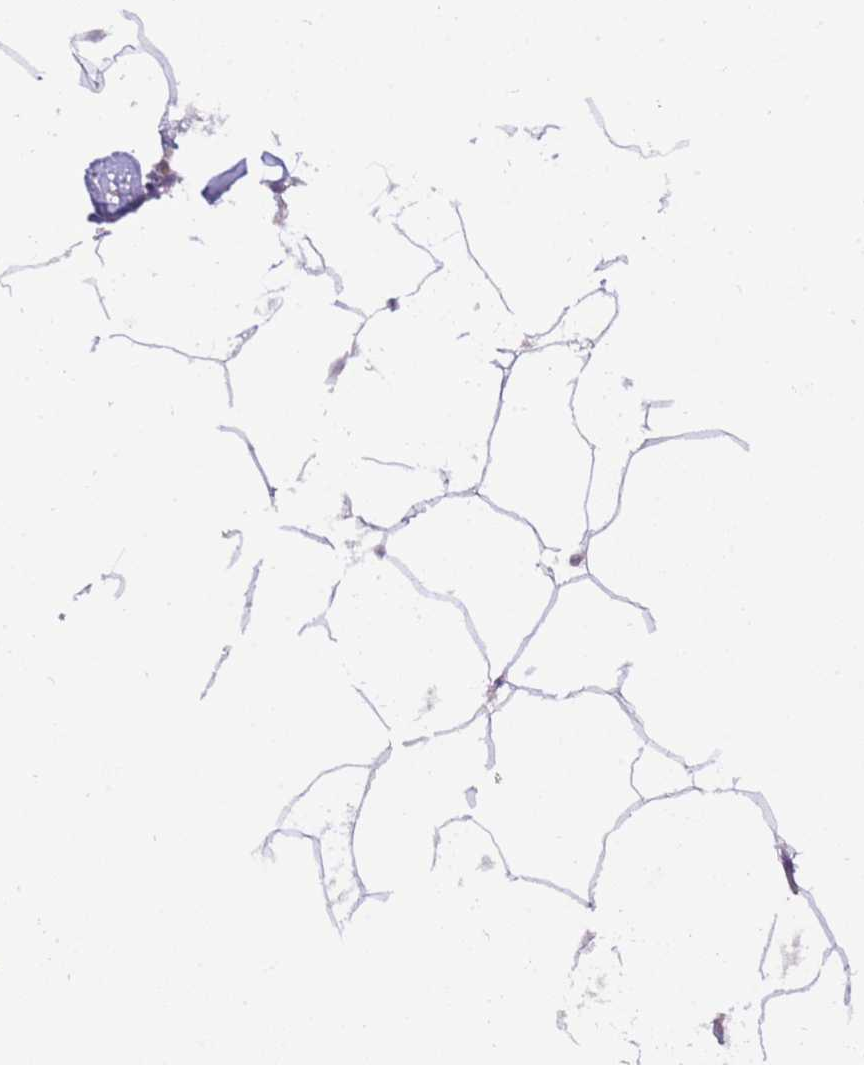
{"staining": {"intensity": "negative", "quantity": "none", "location": "none"}, "tissue": "adipose tissue", "cell_type": "Adipocytes", "image_type": "normal", "snomed": [{"axis": "morphology", "description": "Normal tissue, NOS"}, {"axis": "topography", "description": "Adipose tissue"}], "caption": "The photomicrograph reveals no staining of adipocytes in benign adipose tissue. The staining was performed using DAB to visualize the protein expression in brown, while the nuclei were stained in blue with hematoxylin (Magnification: 20x).", "gene": "TMEM47", "patient": {"sex": "female", "age": 37}}